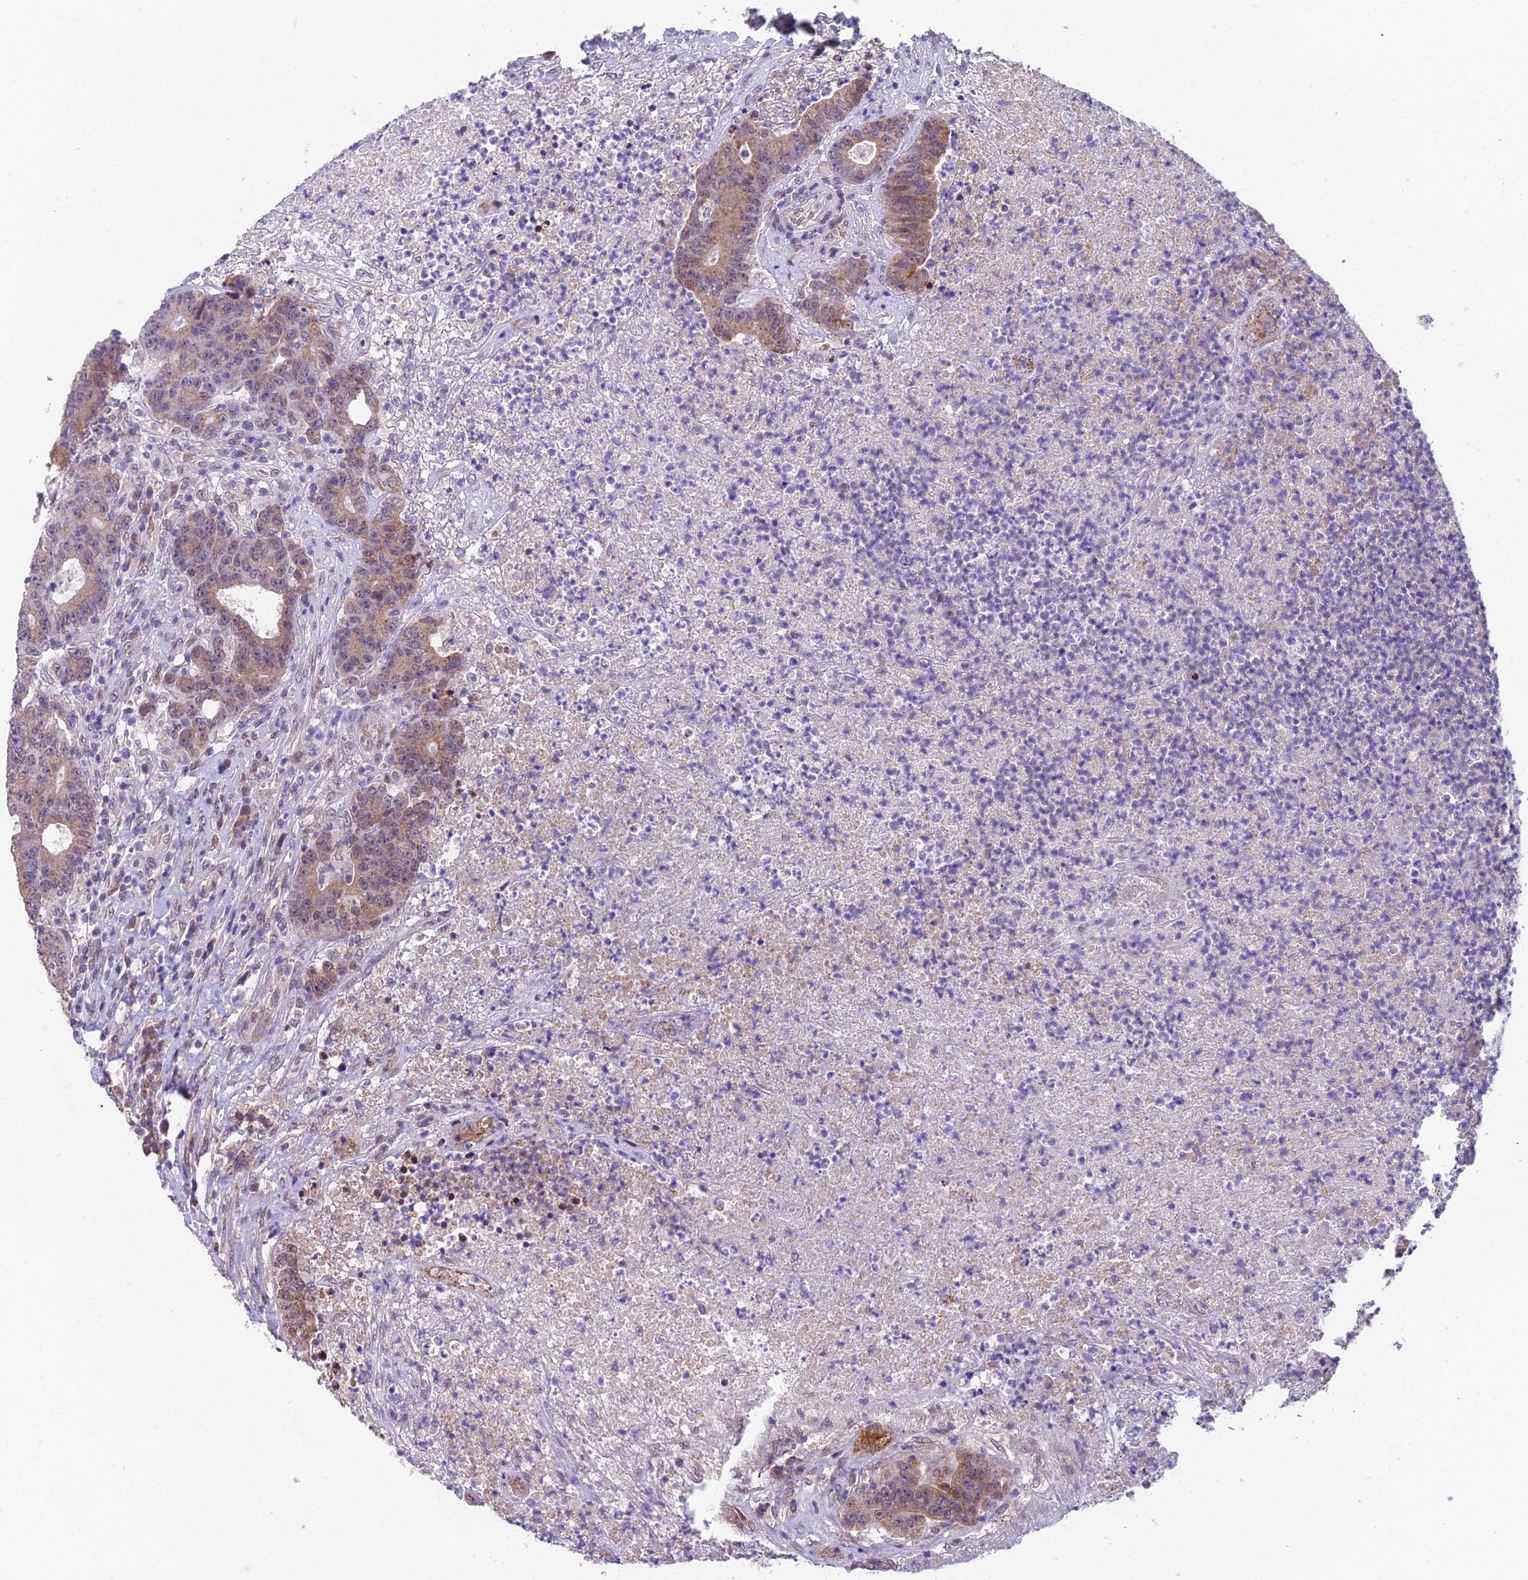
{"staining": {"intensity": "moderate", "quantity": ">75%", "location": "cytoplasmic/membranous"}, "tissue": "colorectal cancer", "cell_type": "Tumor cells", "image_type": "cancer", "snomed": [{"axis": "morphology", "description": "Adenocarcinoma, NOS"}, {"axis": "topography", "description": "Colon"}], "caption": "IHC of colorectal cancer reveals medium levels of moderate cytoplasmic/membranous staining in about >75% of tumor cells.", "gene": "CYP2R1", "patient": {"sex": "female", "age": 75}}